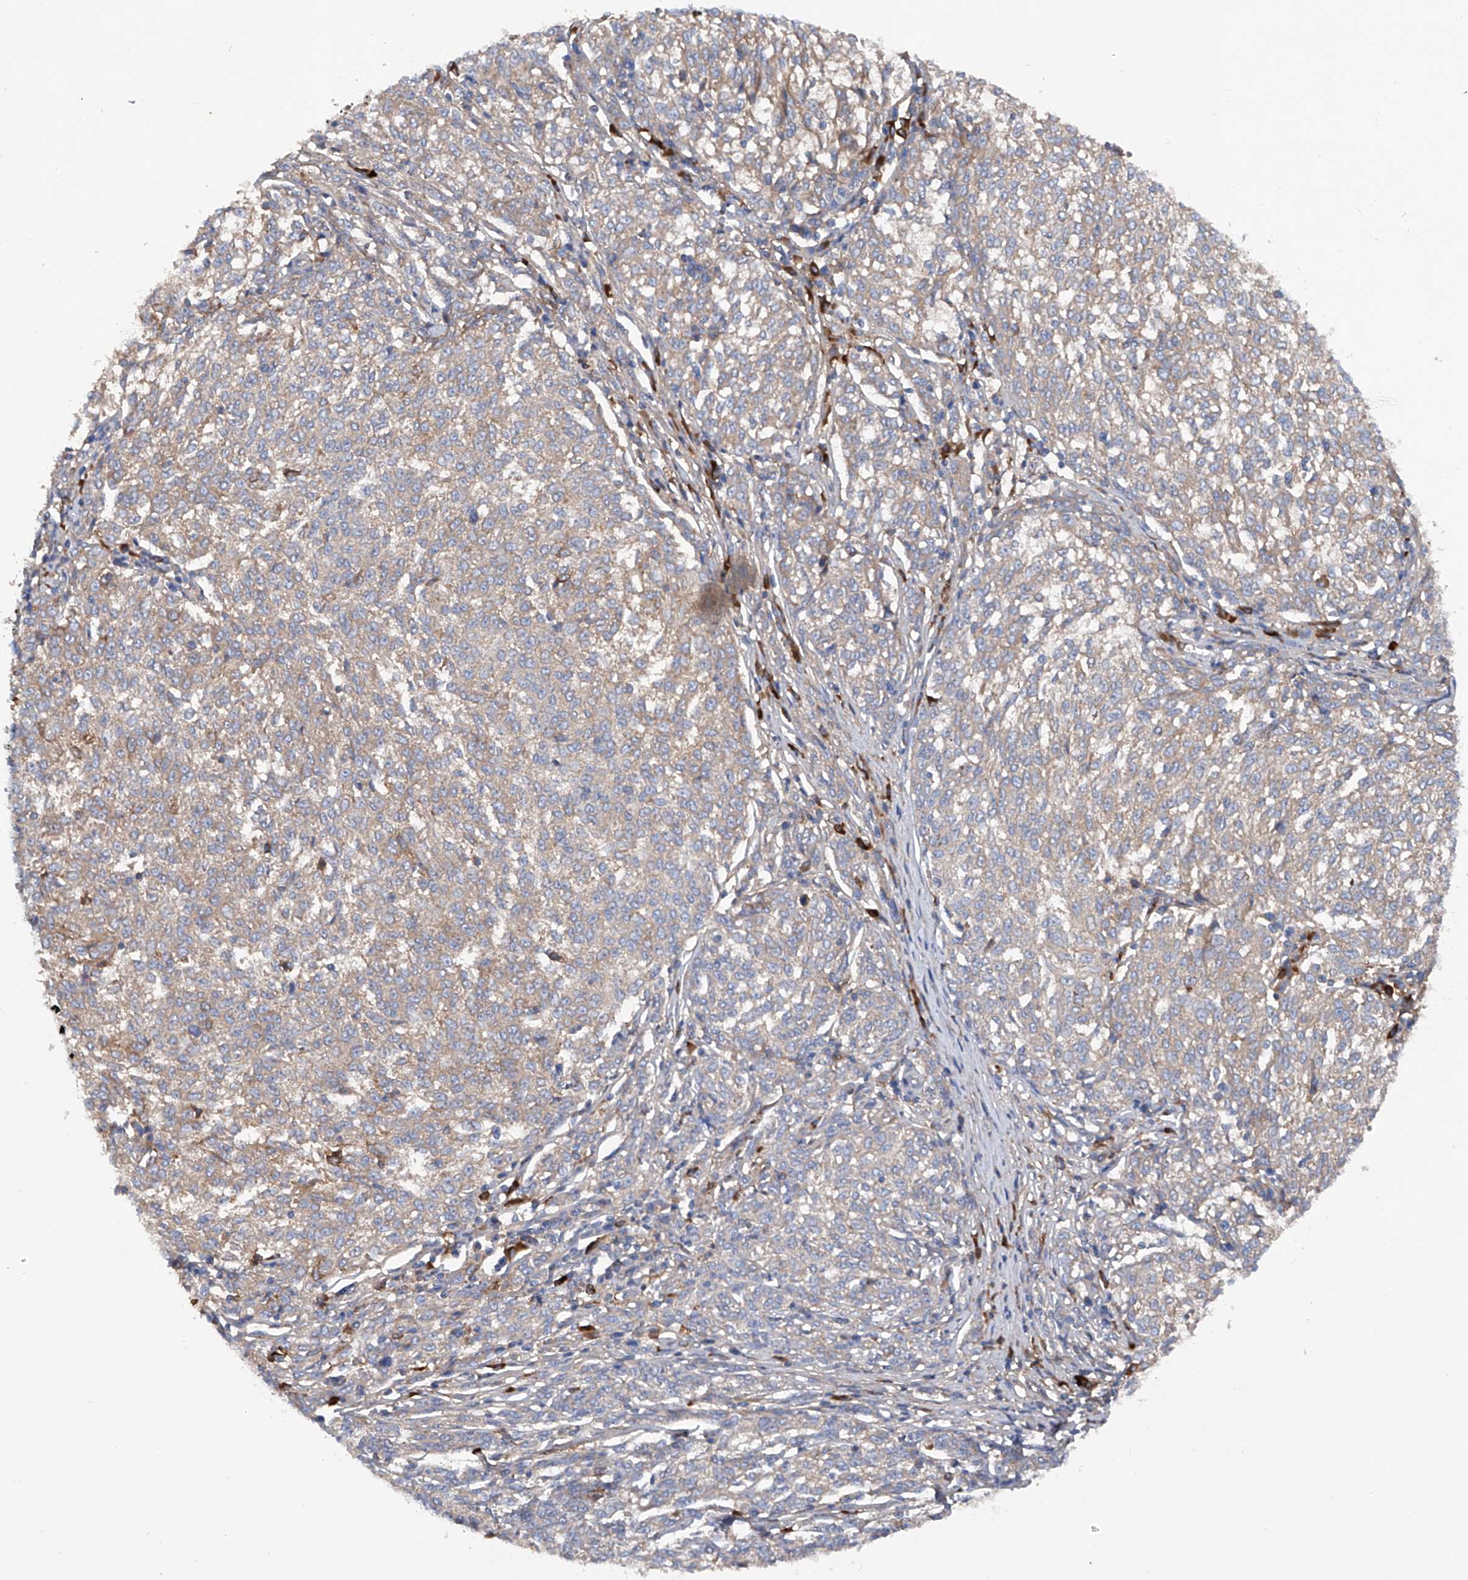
{"staining": {"intensity": "weak", "quantity": "25%-75%", "location": "cytoplasmic/membranous"}, "tissue": "melanoma", "cell_type": "Tumor cells", "image_type": "cancer", "snomed": [{"axis": "morphology", "description": "Malignant melanoma, NOS"}, {"axis": "topography", "description": "Skin"}], "caption": "Melanoma stained with immunohistochemistry exhibits weak cytoplasmic/membranous expression in about 25%-75% of tumor cells.", "gene": "ASCC3", "patient": {"sex": "female", "age": 72}}